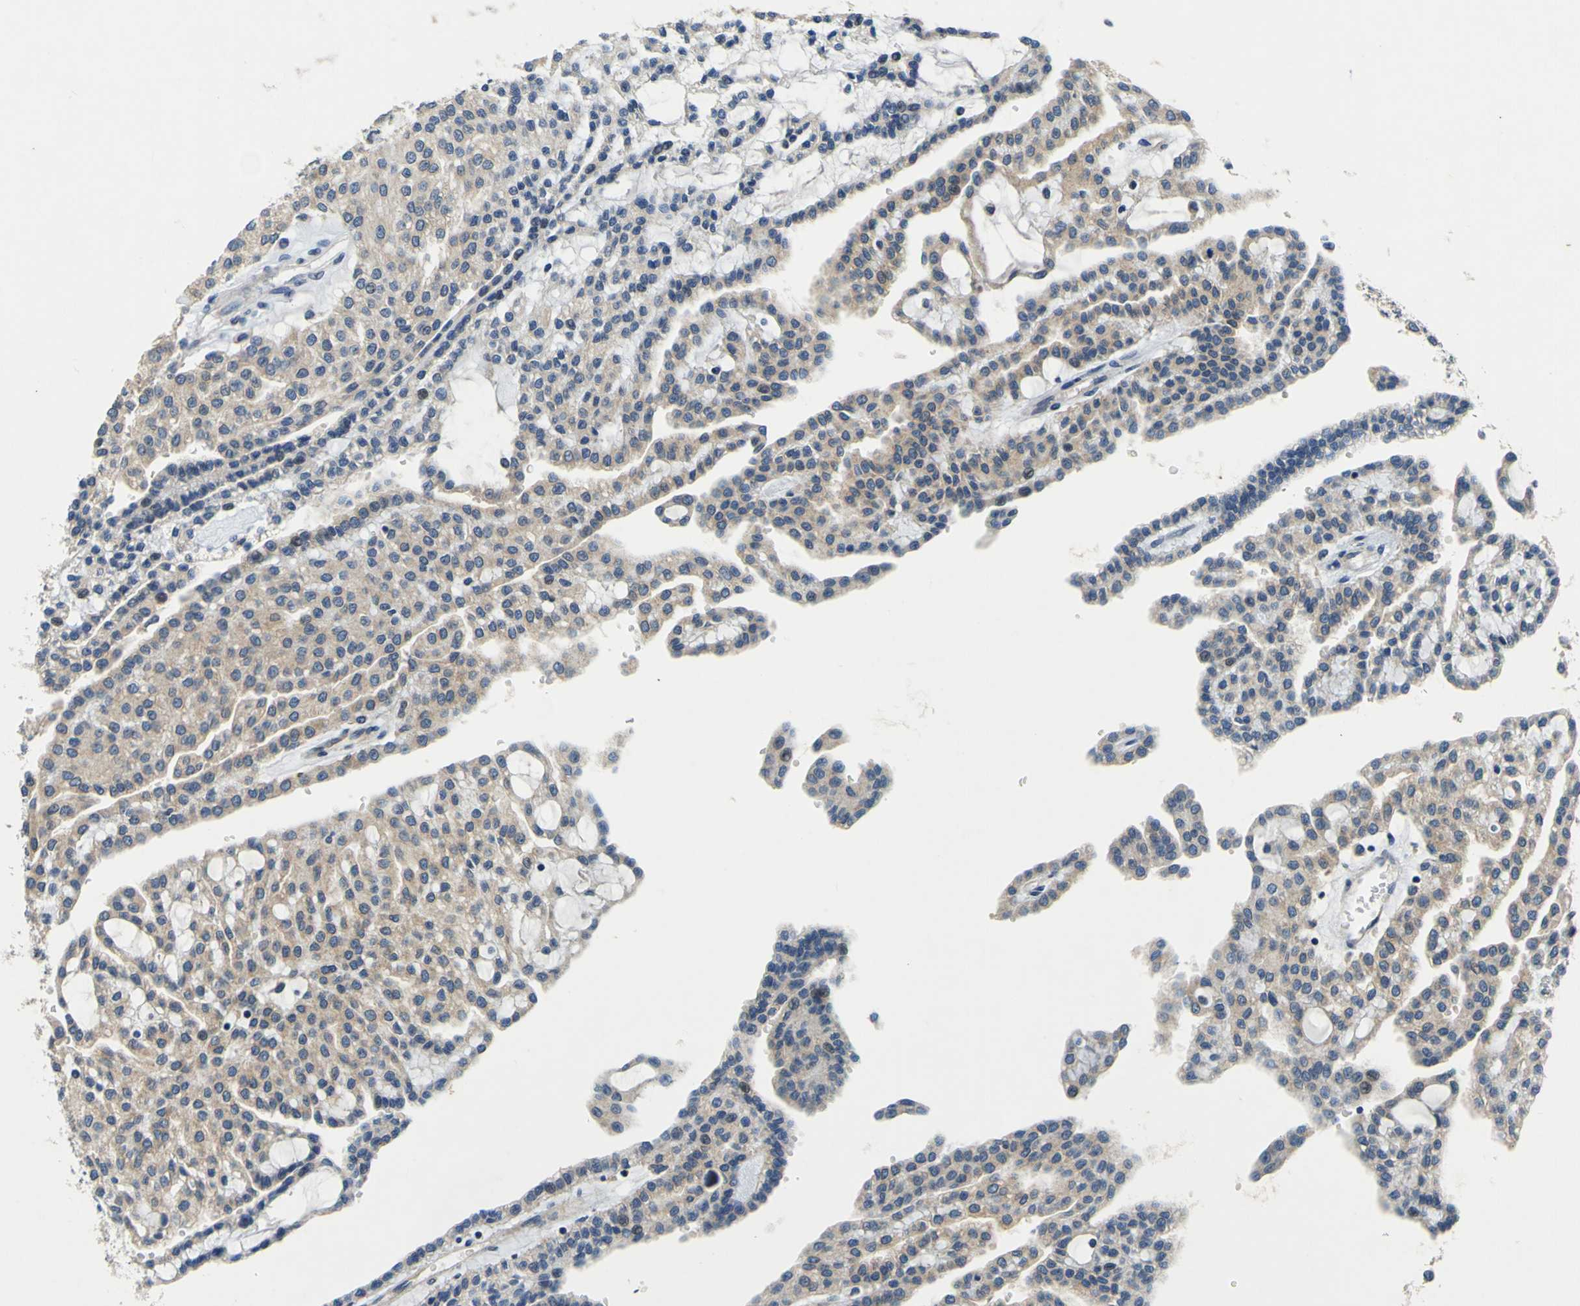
{"staining": {"intensity": "weak", "quantity": ">75%", "location": "cytoplasmic/membranous"}, "tissue": "renal cancer", "cell_type": "Tumor cells", "image_type": "cancer", "snomed": [{"axis": "morphology", "description": "Adenocarcinoma, NOS"}, {"axis": "topography", "description": "Kidney"}], "caption": "Adenocarcinoma (renal) tissue displays weak cytoplasmic/membranous positivity in approximately >75% of tumor cells", "gene": "EPHB4", "patient": {"sex": "male", "age": 63}}